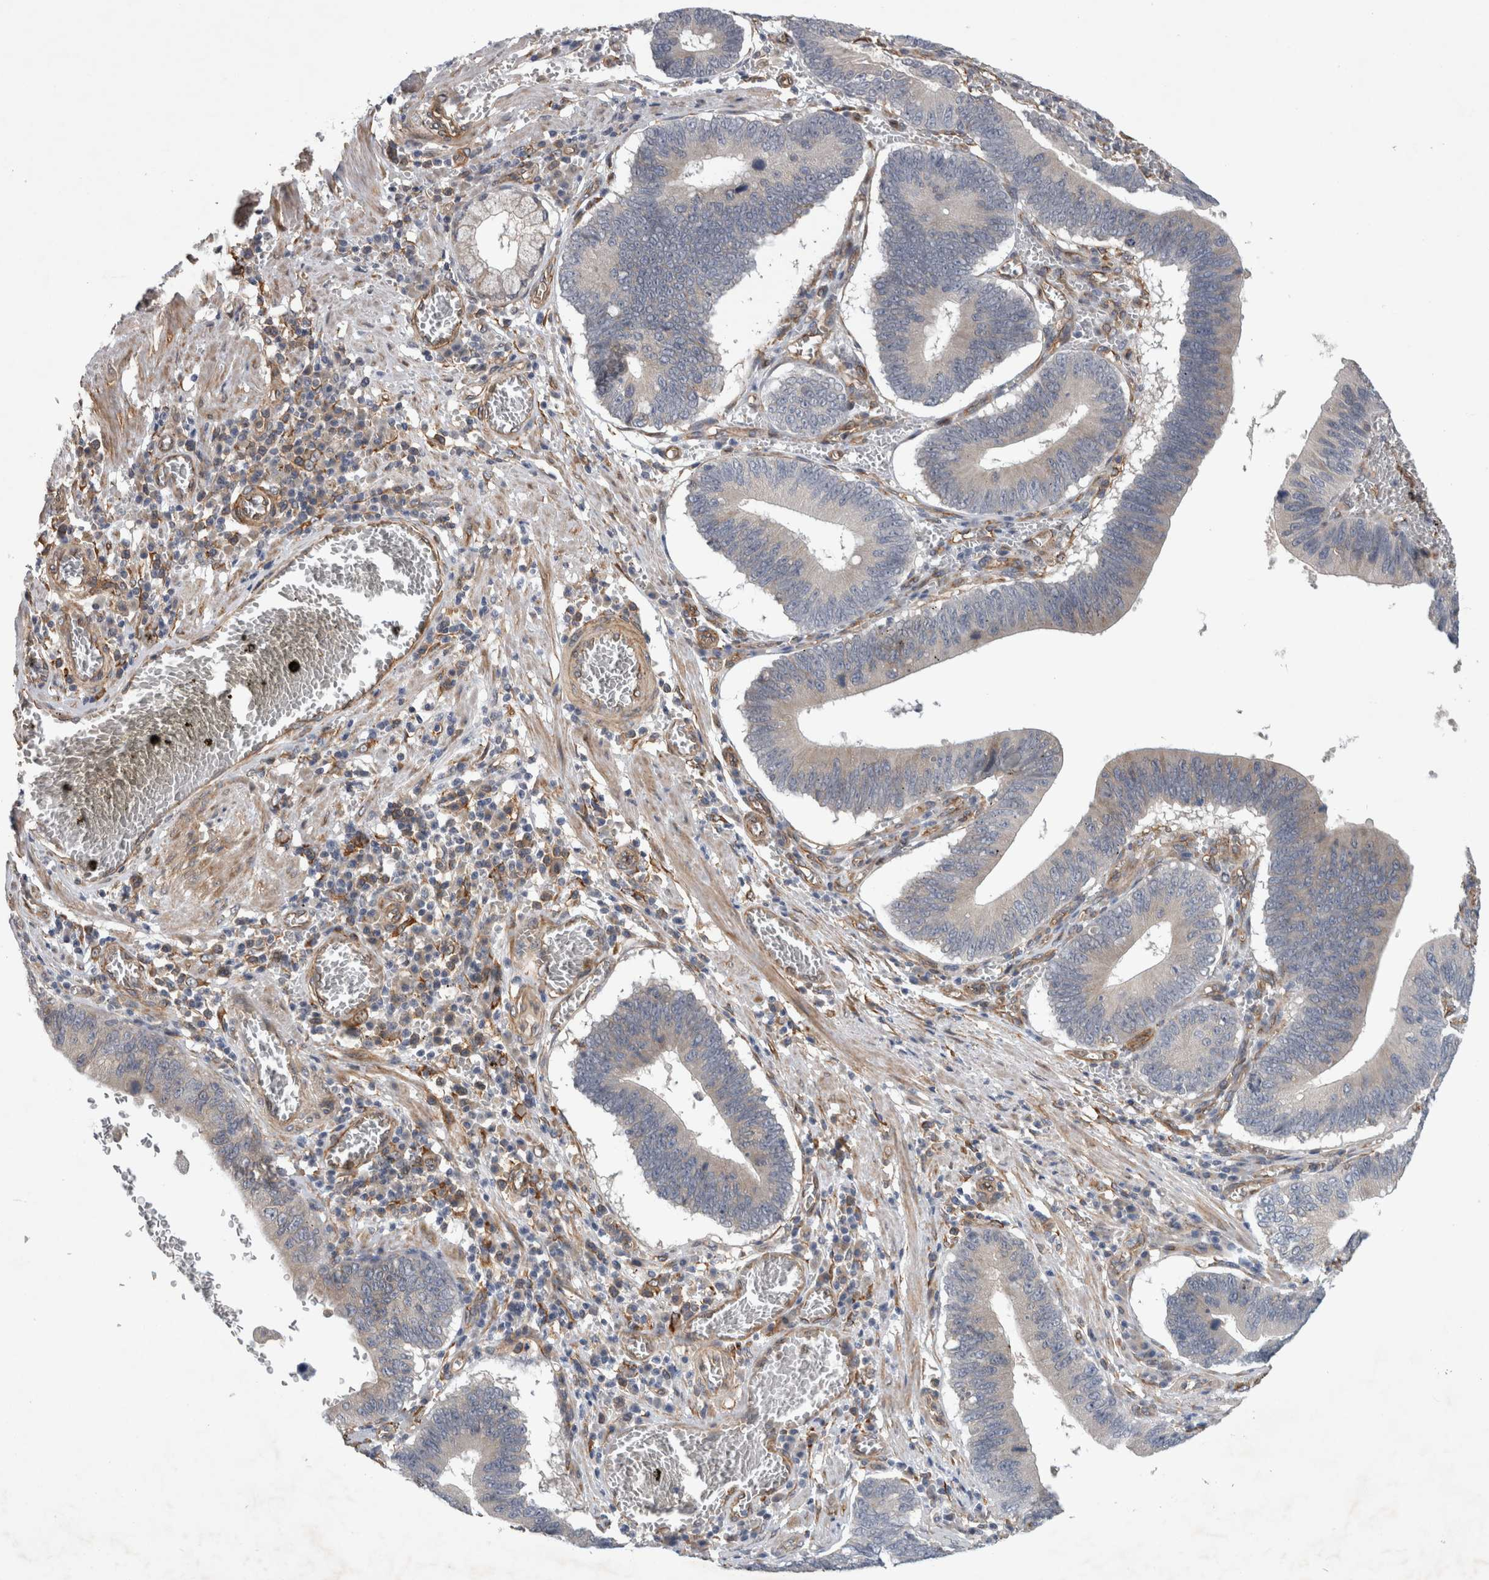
{"staining": {"intensity": "negative", "quantity": "none", "location": "none"}, "tissue": "stomach cancer", "cell_type": "Tumor cells", "image_type": "cancer", "snomed": [{"axis": "morphology", "description": "Adenocarcinoma, NOS"}, {"axis": "topography", "description": "Stomach"}, {"axis": "topography", "description": "Gastric cardia"}], "caption": "DAB (3,3'-diaminobenzidine) immunohistochemical staining of human stomach cancer demonstrates no significant positivity in tumor cells.", "gene": "ANKFY1", "patient": {"sex": "male", "age": 59}}